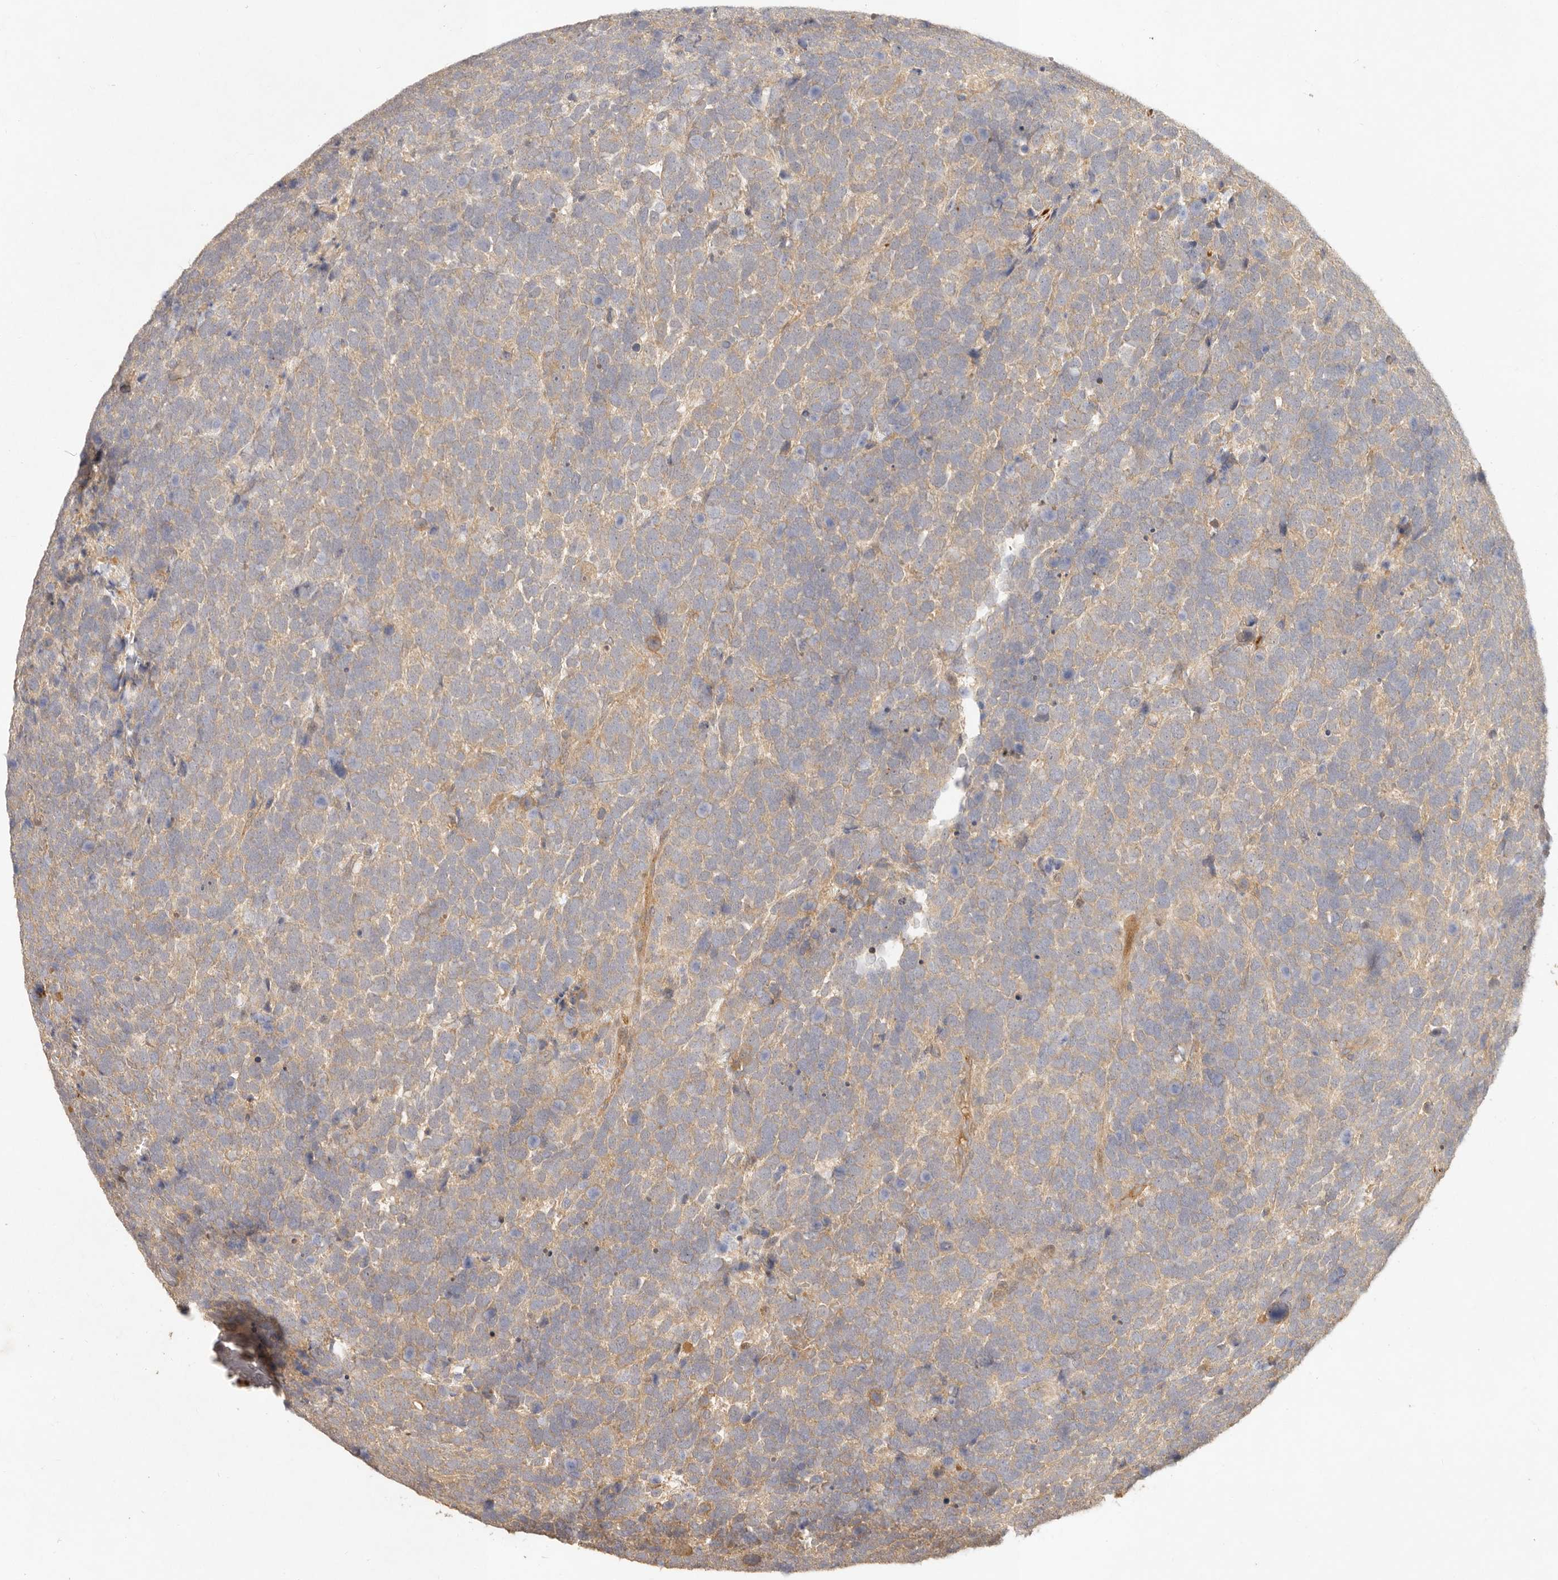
{"staining": {"intensity": "weak", "quantity": ">75%", "location": "cytoplasmic/membranous"}, "tissue": "urothelial cancer", "cell_type": "Tumor cells", "image_type": "cancer", "snomed": [{"axis": "morphology", "description": "Urothelial carcinoma, High grade"}, {"axis": "topography", "description": "Urinary bladder"}], "caption": "IHC (DAB) staining of human urothelial cancer displays weak cytoplasmic/membranous protein positivity in approximately >75% of tumor cells.", "gene": "VIPR1", "patient": {"sex": "female", "age": 82}}